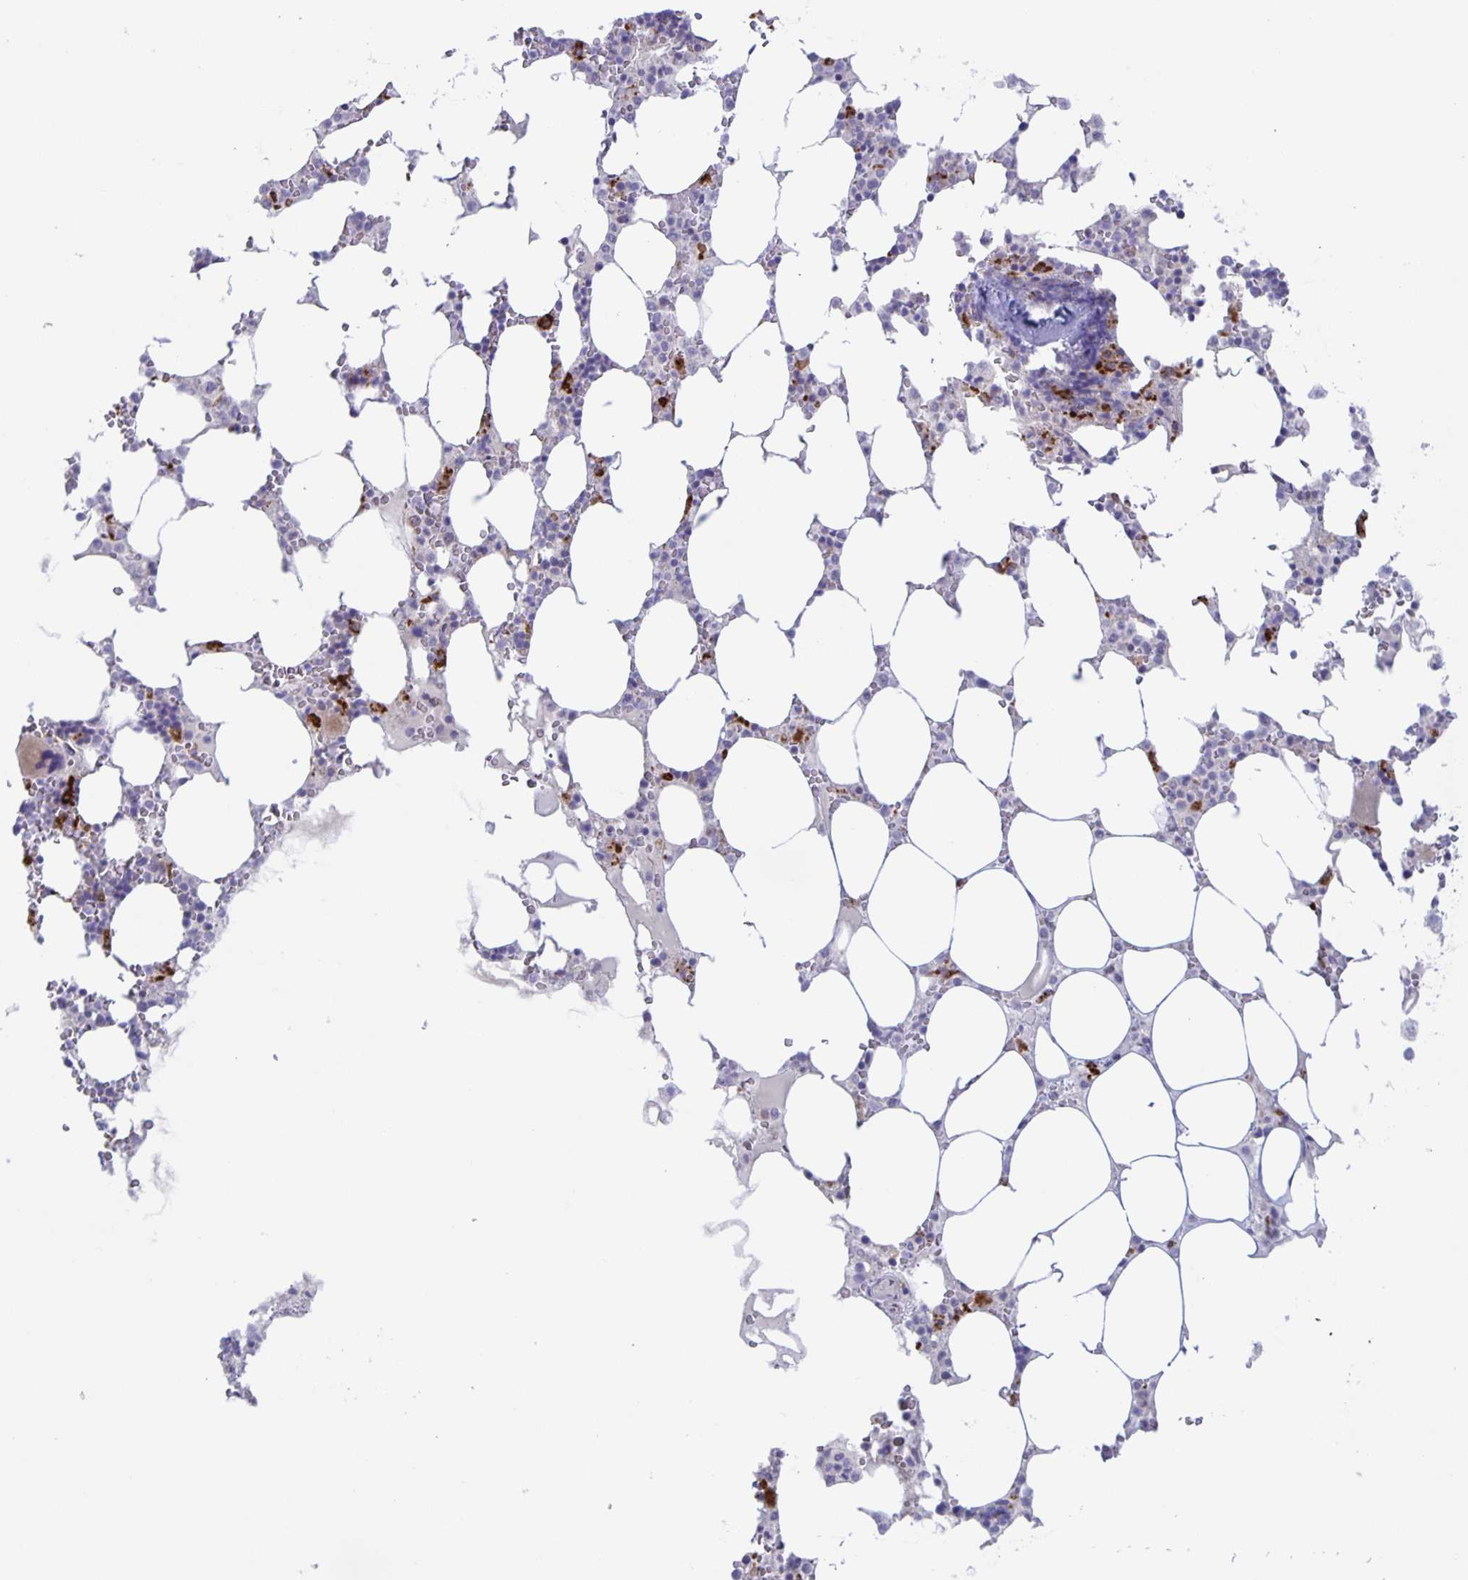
{"staining": {"intensity": "strong", "quantity": "<25%", "location": "cytoplasmic/membranous"}, "tissue": "bone marrow", "cell_type": "Hematopoietic cells", "image_type": "normal", "snomed": [{"axis": "morphology", "description": "Normal tissue, NOS"}, {"axis": "topography", "description": "Bone marrow"}], "caption": "High-magnification brightfield microscopy of benign bone marrow stained with DAB (brown) and counterstained with hematoxylin (blue). hematopoietic cells exhibit strong cytoplasmic/membranous positivity is present in approximately<25% of cells. (DAB (3,3'-diaminobenzidine) IHC, brown staining for protein, blue staining for nuclei).", "gene": "LIPA", "patient": {"sex": "male", "age": 64}}